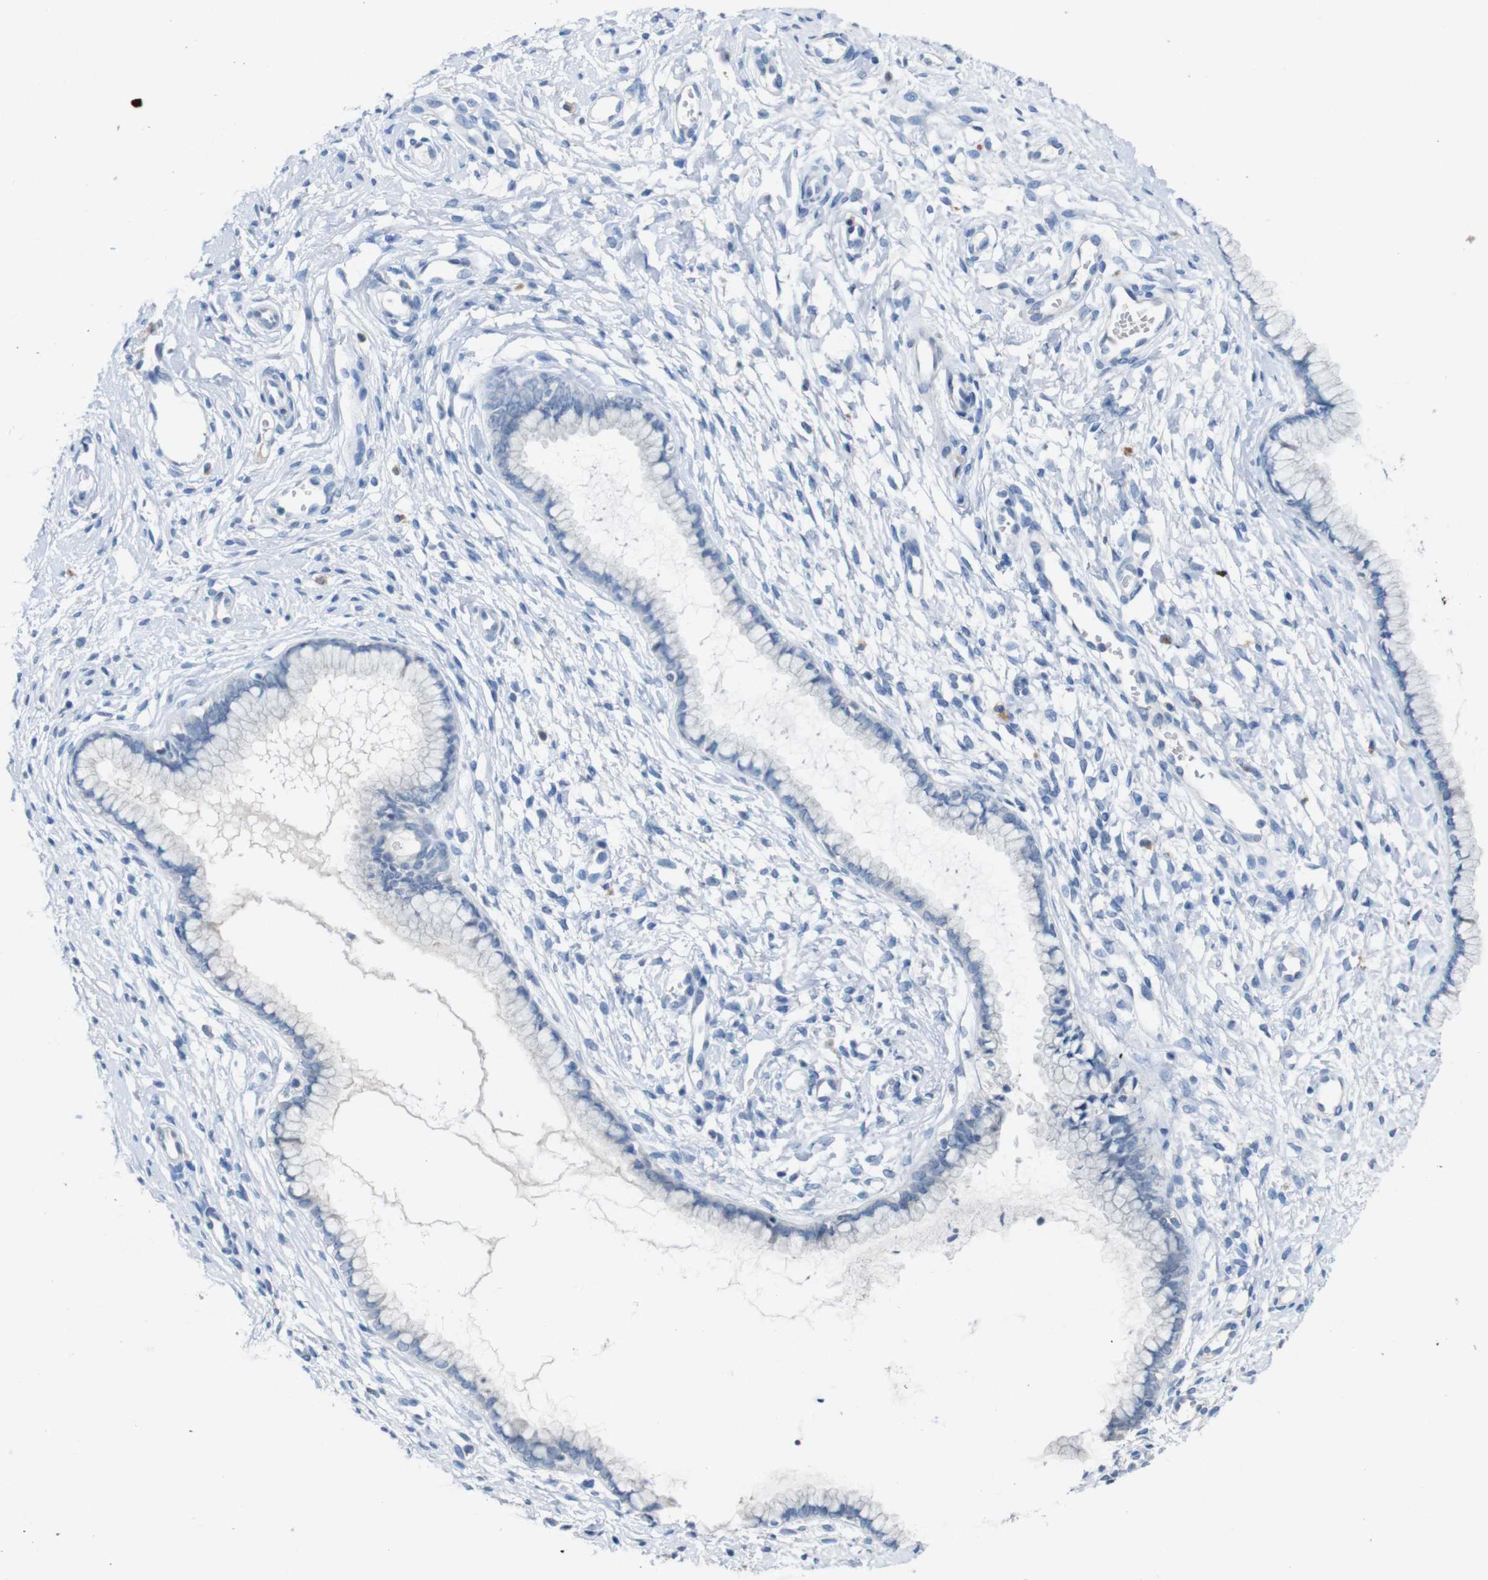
{"staining": {"intensity": "negative", "quantity": "none", "location": "none"}, "tissue": "cervix", "cell_type": "Glandular cells", "image_type": "normal", "snomed": [{"axis": "morphology", "description": "Normal tissue, NOS"}, {"axis": "topography", "description": "Cervix"}], "caption": "The photomicrograph exhibits no staining of glandular cells in unremarkable cervix.", "gene": "SLC2A8", "patient": {"sex": "female", "age": 65}}